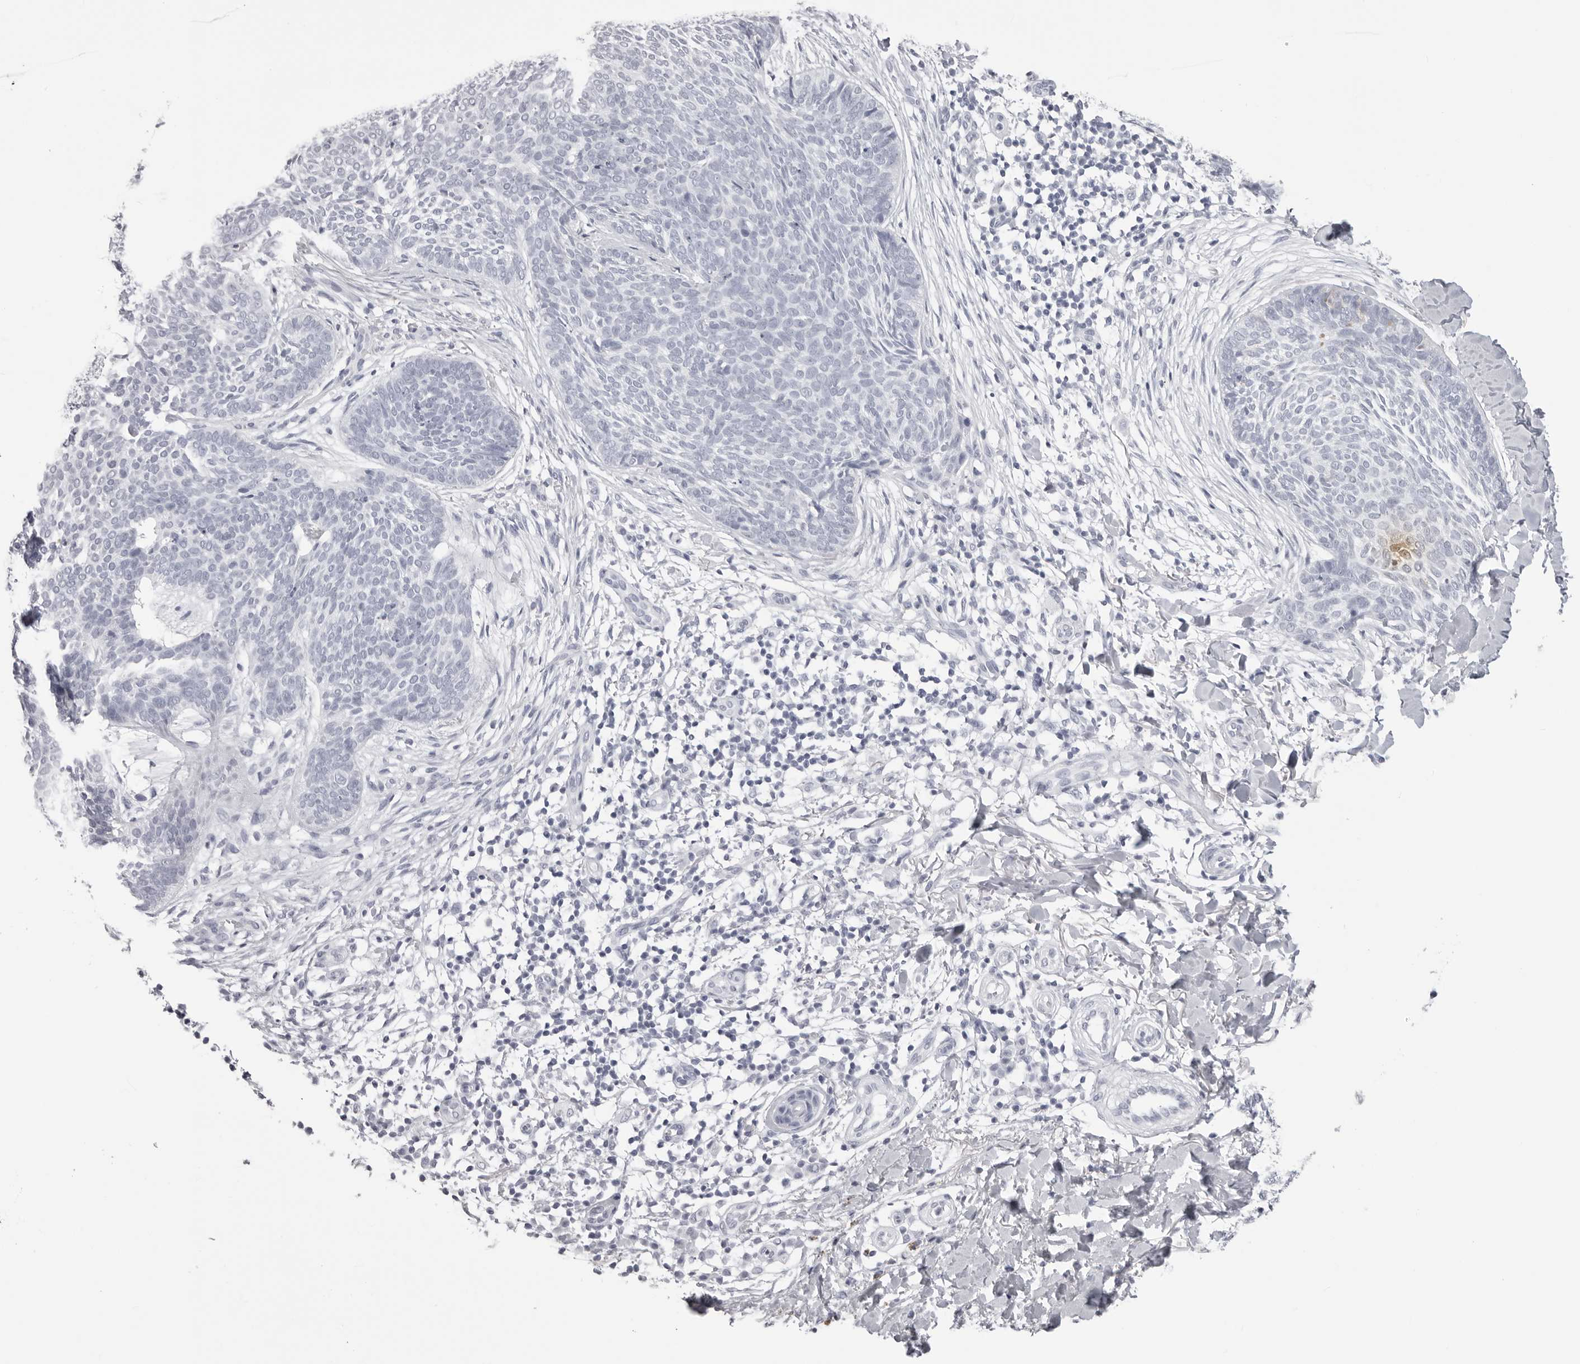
{"staining": {"intensity": "negative", "quantity": "none", "location": "none"}, "tissue": "skin cancer", "cell_type": "Tumor cells", "image_type": "cancer", "snomed": [{"axis": "morphology", "description": "Basal cell carcinoma"}, {"axis": "topography", "description": "Skin"}], "caption": "Protein analysis of skin cancer (basal cell carcinoma) exhibits no significant staining in tumor cells.", "gene": "CST1", "patient": {"sex": "female", "age": 64}}